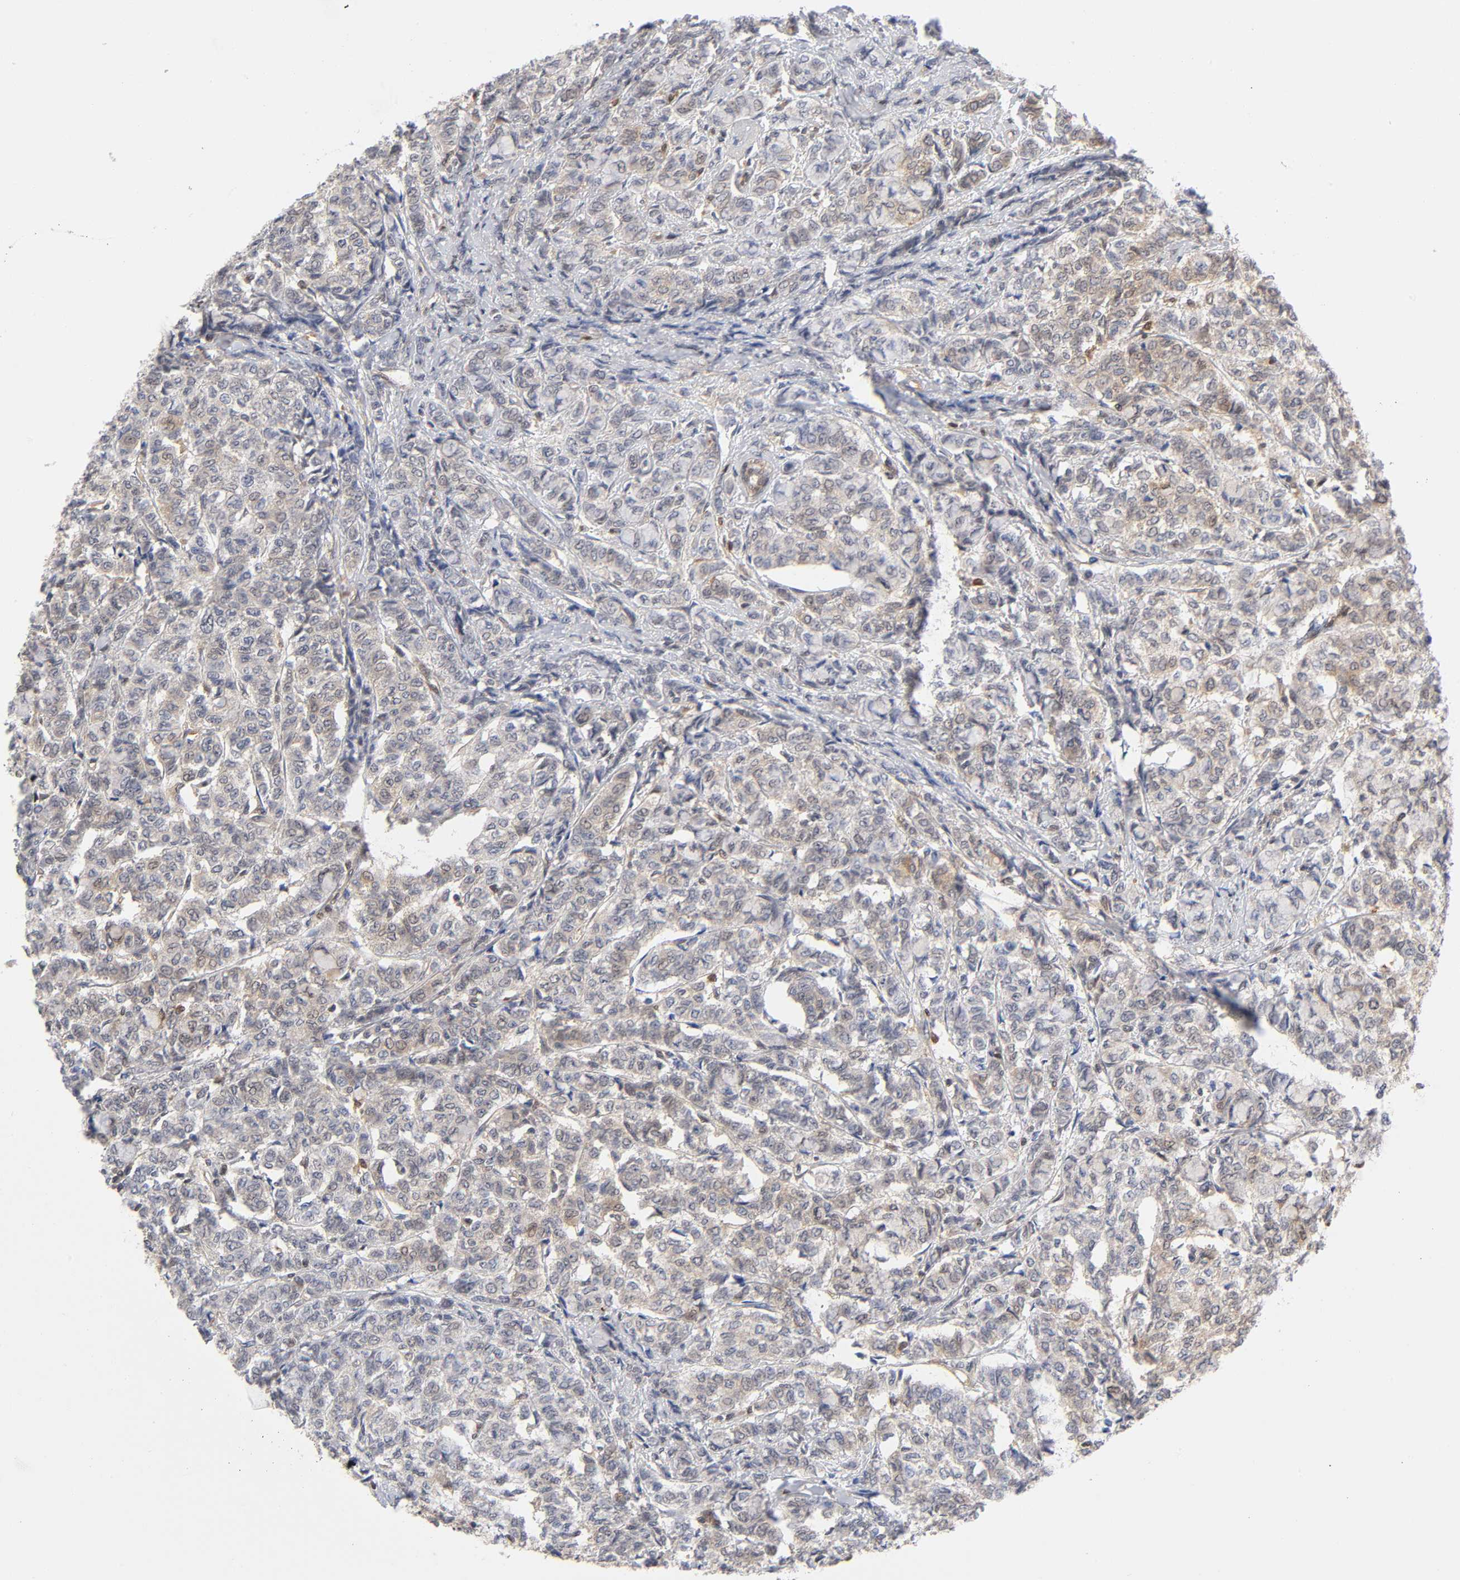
{"staining": {"intensity": "moderate", "quantity": "25%-75%", "location": "cytoplasmic/membranous"}, "tissue": "breast cancer", "cell_type": "Tumor cells", "image_type": "cancer", "snomed": [{"axis": "morphology", "description": "Lobular carcinoma"}, {"axis": "topography", "description": "Breast"}], "caption": "Tumor cells demonstrate medium levels of moderate cytoplasmic/membranous staining in about 25%-75% of cells in breast cancer. The staining is performed using DAB (3,3'-diaminobenzidine) brown chromogen to label protein expression. The nuclei are counter-stained blue using hematoxylin.", "gene": "DFFB", "patient": {"sex": "female", "age": 60}}